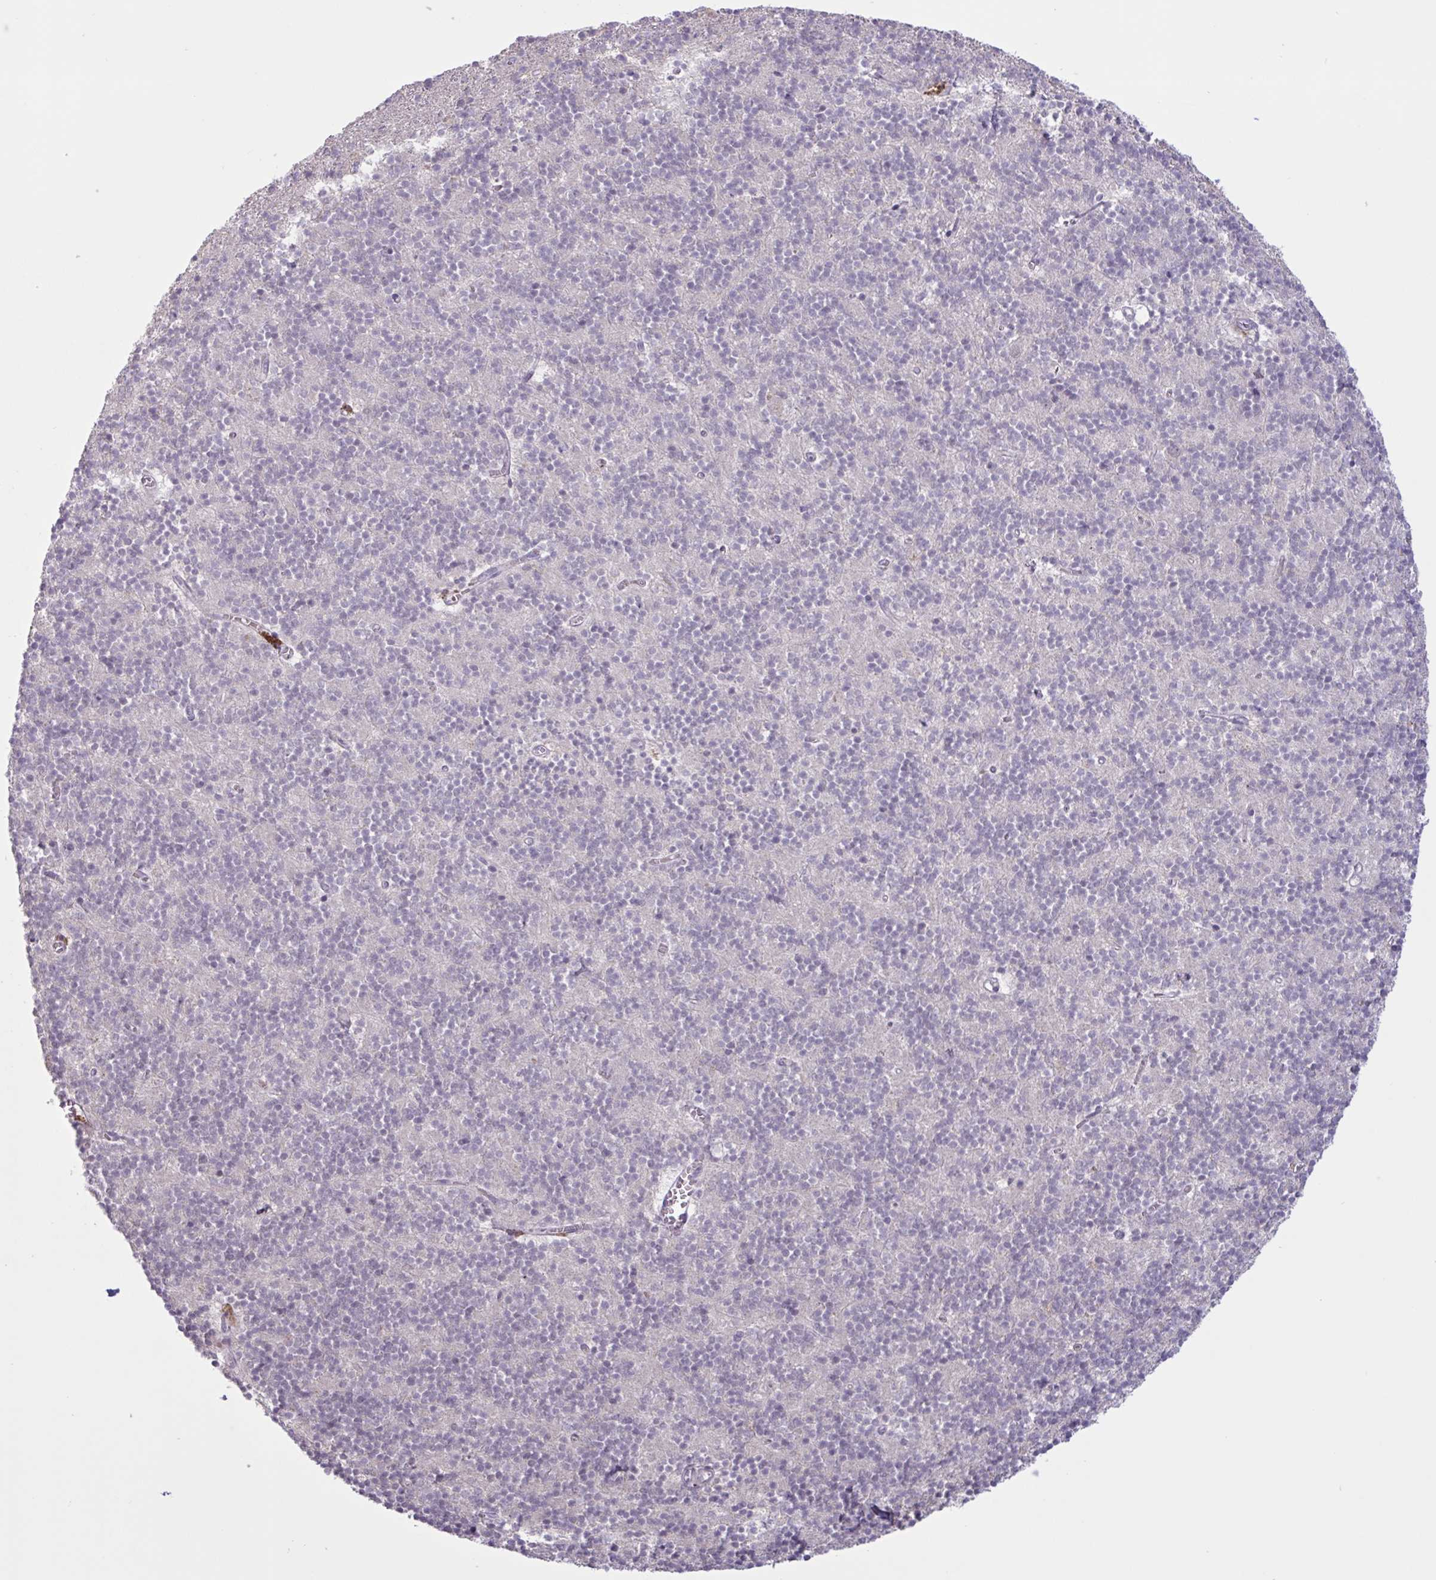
{"staining": {"intensity": "negative", "quantity": "none", "location": "none"}, "tissue": "cerebellum", "cell_type": "Cells in granular layer", "image_type": "normal", "snomed": [{"axis": "morphology", "description": "Normal tissue, NOS"}, {"axis": "topography", "description": "Cerebellum"}], "caption": "A histopathology image of cerebellum stained for a protein demonstrates no brown staining in cells in granular layer. The staining is performed using DAB (3,3'-diaminobenzidine) brown chromogen with nuclei counter-stained in using hematoxylin.", "gene": "ENSG00000281613", "patient": {"sex": "male", "age": 54}}